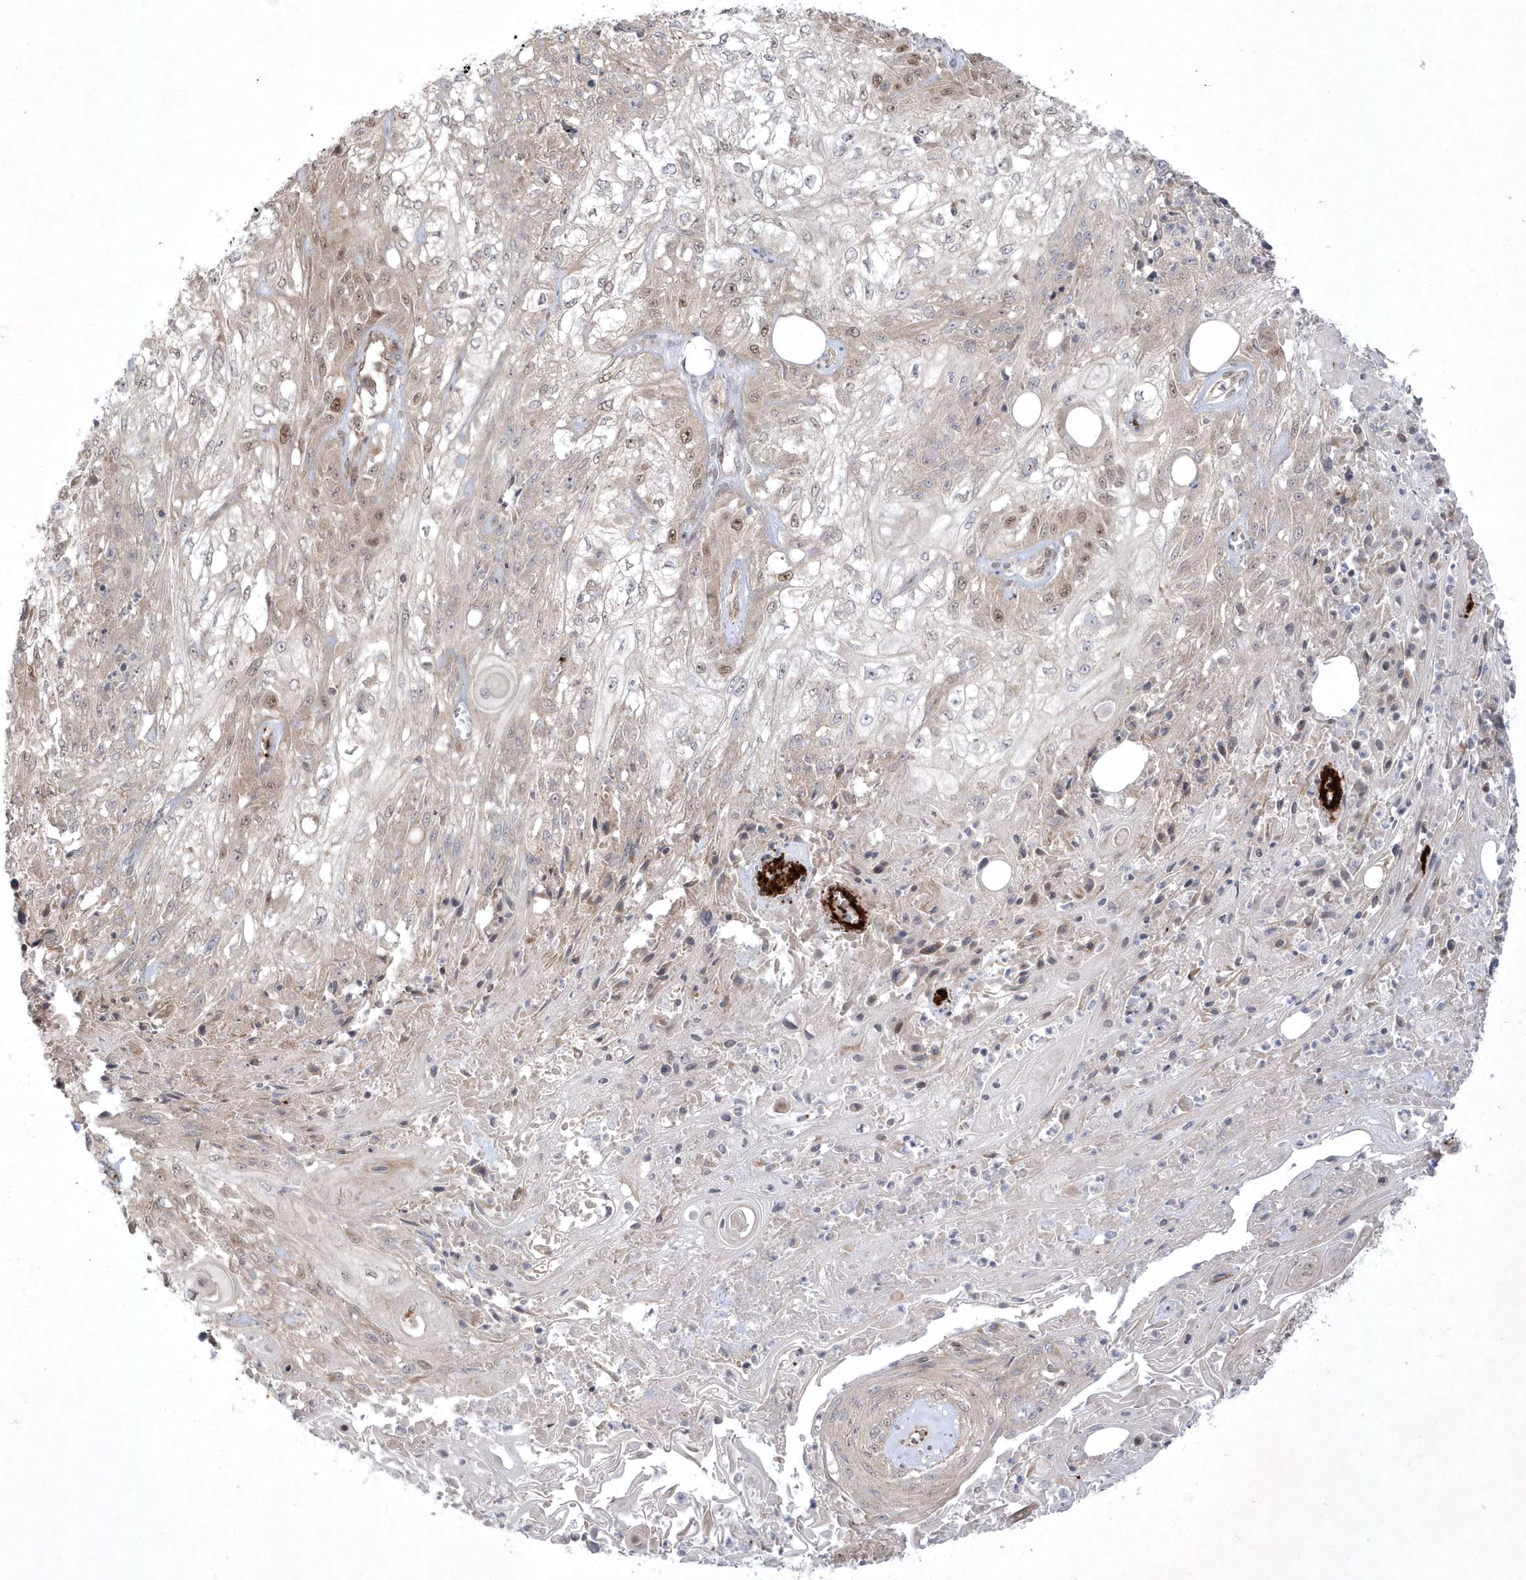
{"staining": {"intensity": "moderate", "quantity": "<25%", "location": "nuclear"}, "tissue": "skin cancer", "cell_type": "Tumor cells", "image_type": "cancer", "snomed": [{"axis": "morphology", "description": "Squamous cell carcinoma, NOS"}, {"axis": "morphology", "description": "Squamous cell carcinoma, metastatic, NOS"}, {"axis": "topography", "description": "Skin"}, {"axis": "topography", "description": "Lymph node"}], "caption": "Protein analysis of metastatic squamous cell carcinoma (skin) tissue reveals moderate nuclear positivity in about <25% of tumor cells.", "gene": "NAF1", "patient": {"sex": "male", "age": 75}}